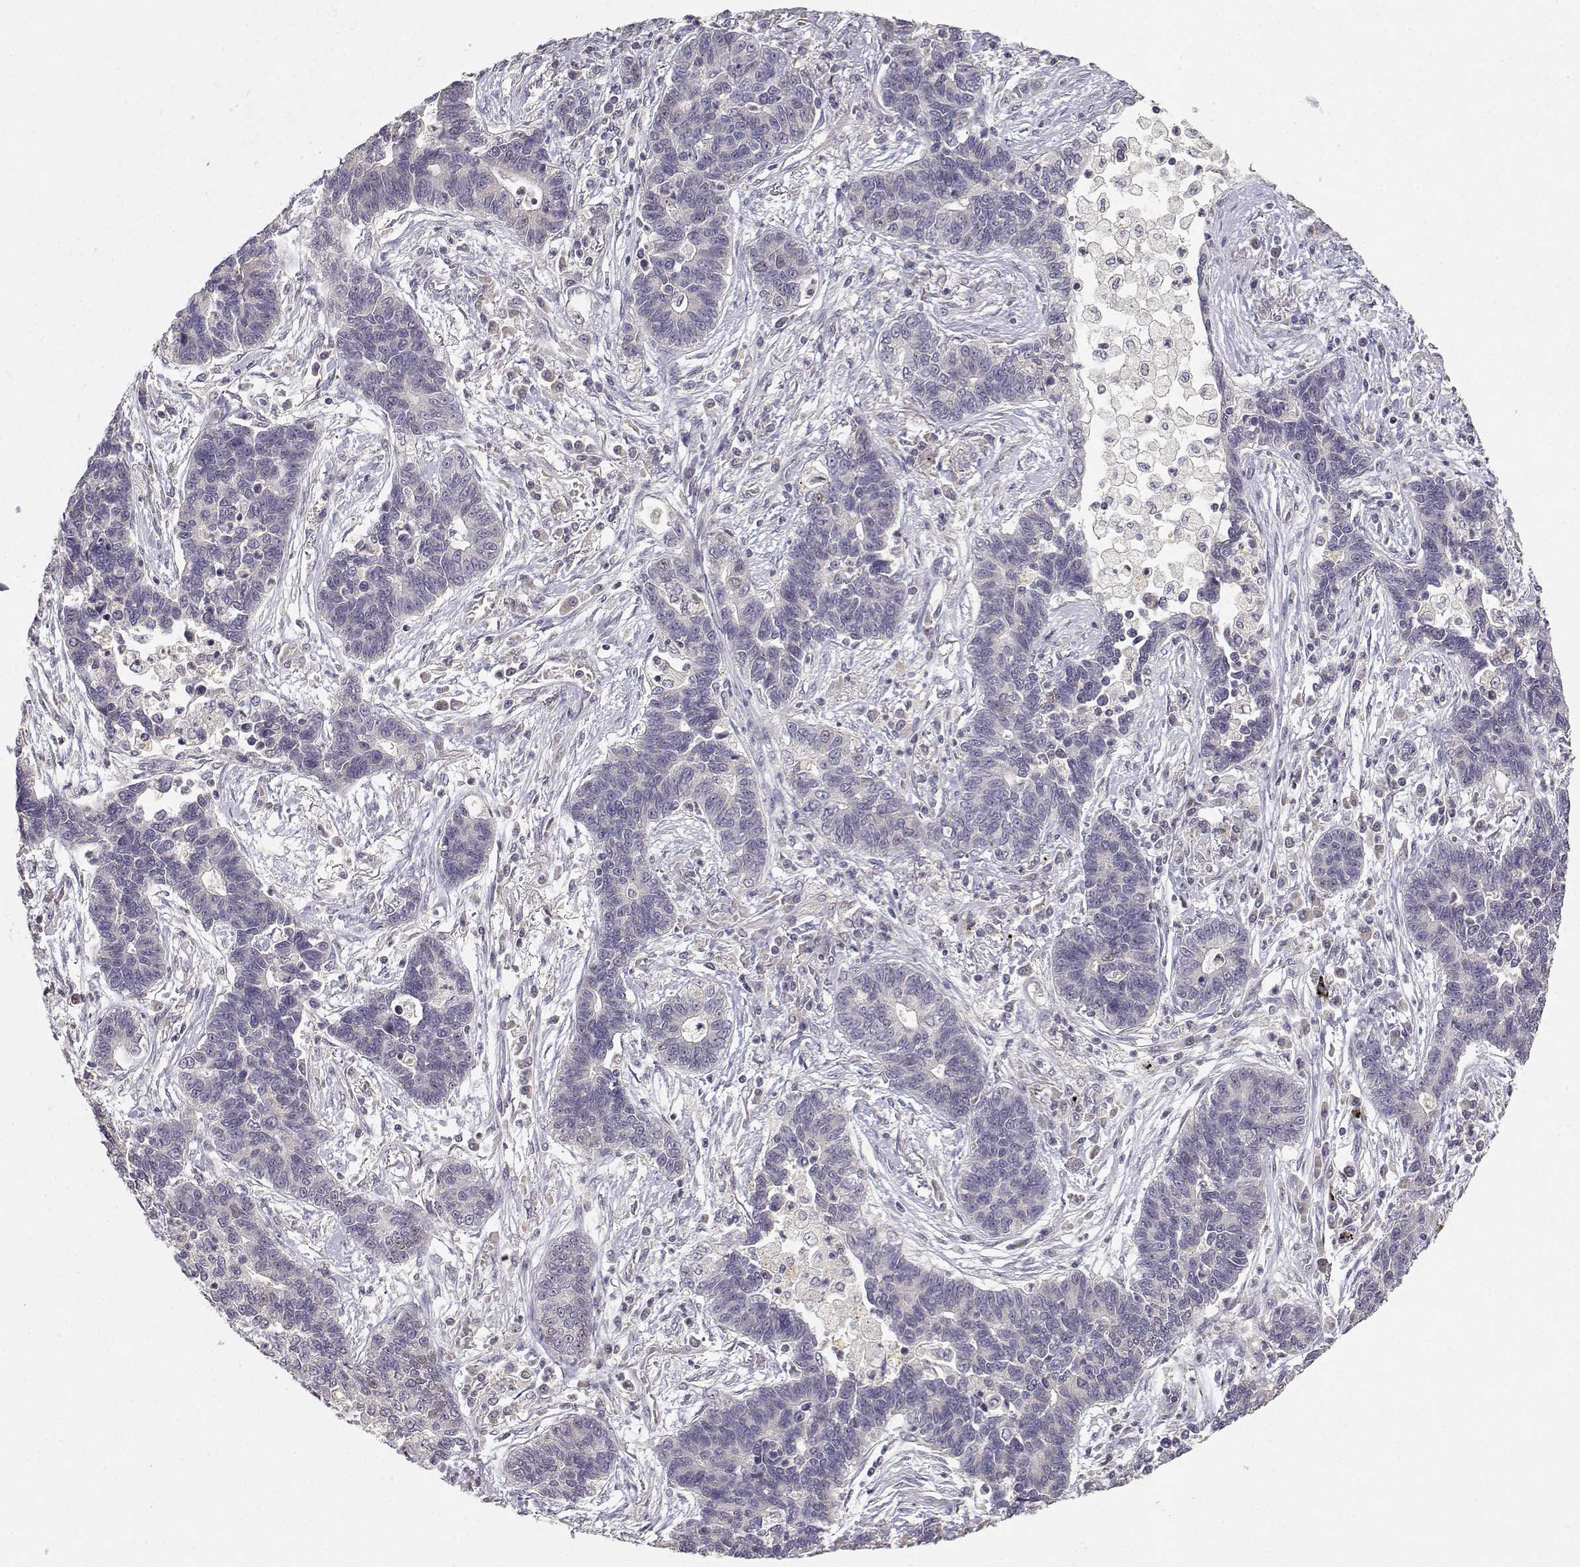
{"staining": {"intensity": "negative", "quantity": "none", "location": "none"}, "tissue": "lung cancer", "cell_type": "Tumor cells", "image_type": "cancer", "snomed": [{"axis": "morphology", "description": "Adenocarcinoma, NOS"}, {"axis": "topography", "description": "Lung"}], "caption": "Tumor cells are negative for brown protein staining in lung adenocarcinoma.", "gene": "RAD51", "patient": {"sex": "female", "age": 57}}